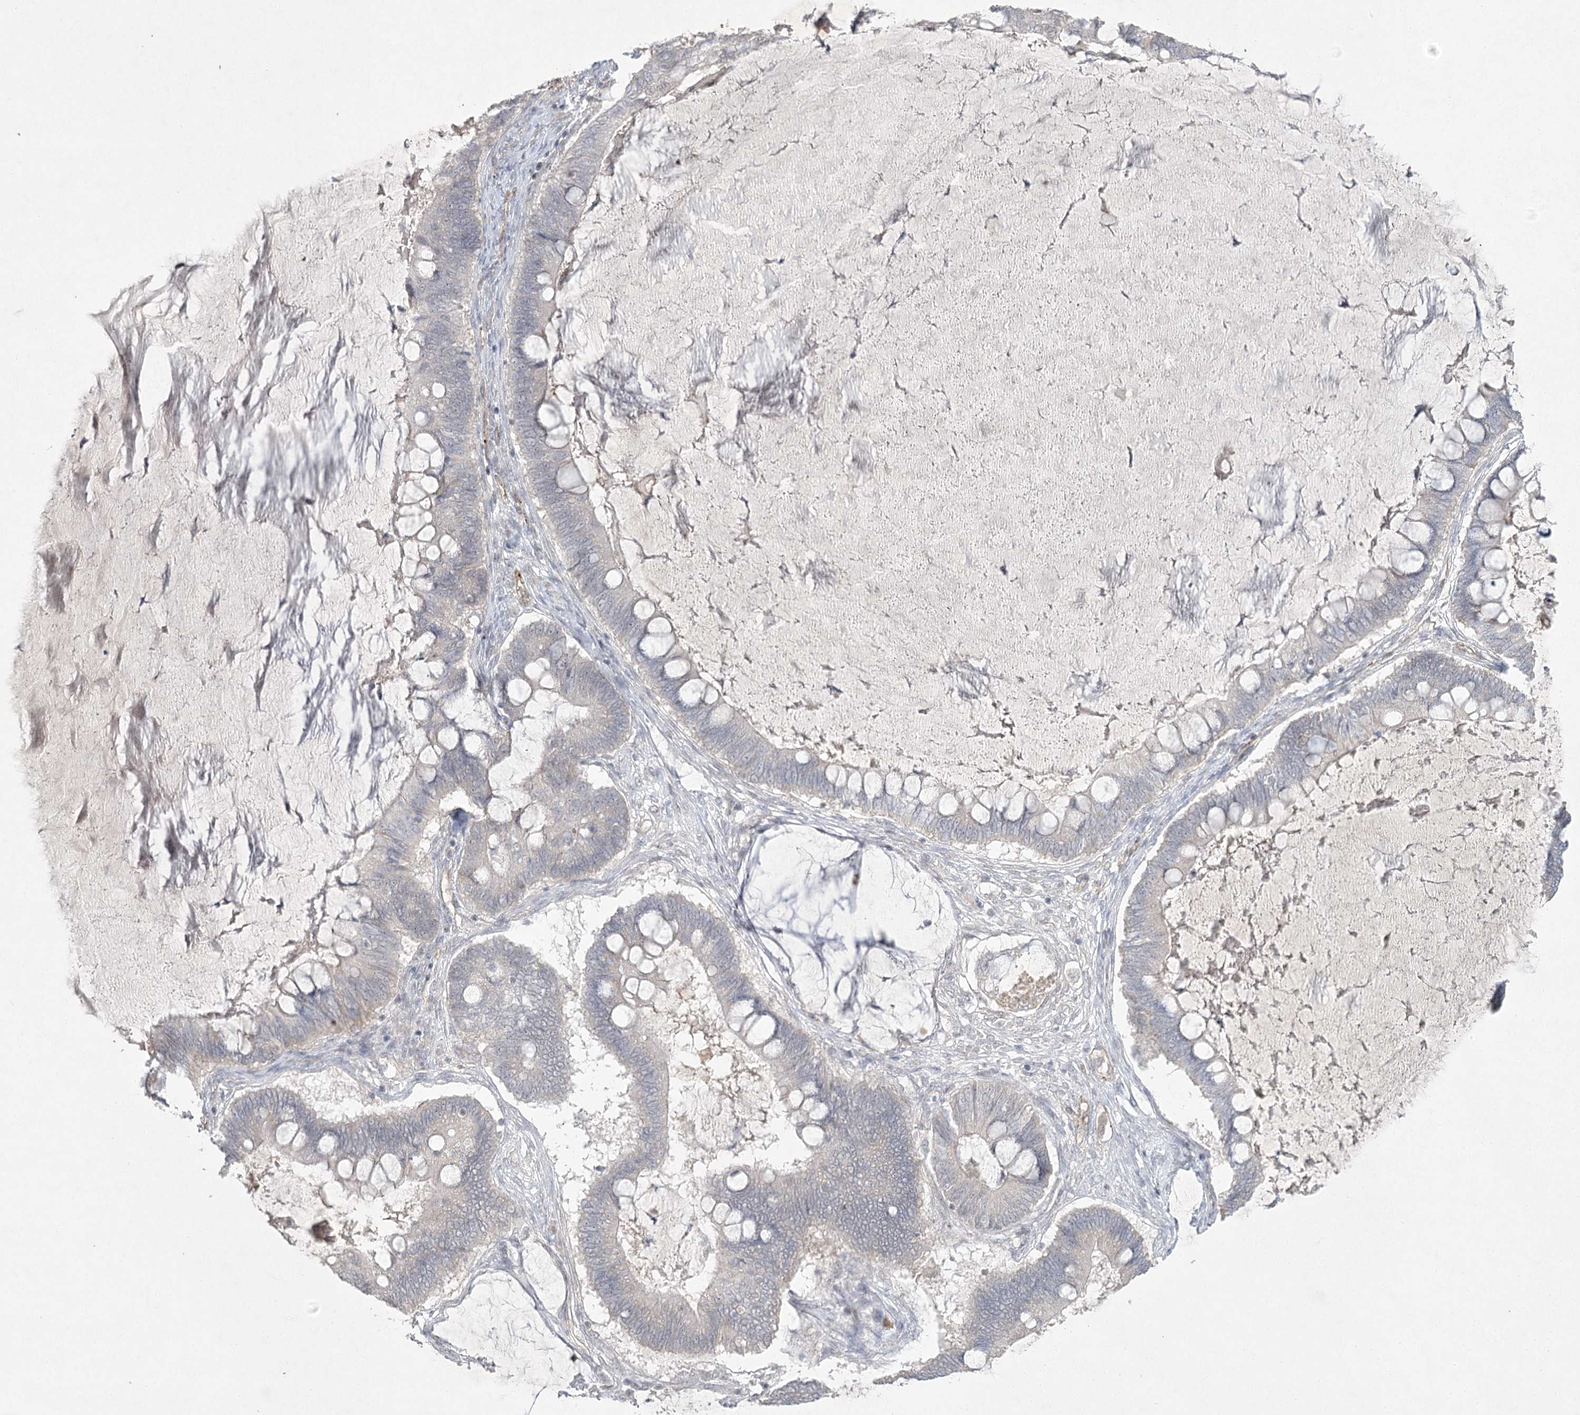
{"staining": {"intensity": "negative", "quantity": "none", "location": "none"}, "tissue": "ovarian cancer", "cell_type": "Tumor cells", "image_type": "cancer", "snomed": [{"axis": "morphology", "description": "Cystadenocarcinoma, mucinous, NOS"}, {"axis": "topography", "description": "Ovary"}], "caption": "Ovarian mucinous cystadenocarcinoma was stained to show a protein in brown. There is no significant staining in tumor cells.", "gene": "AMTN", "patient": {"sex": "female", "age": 61}}